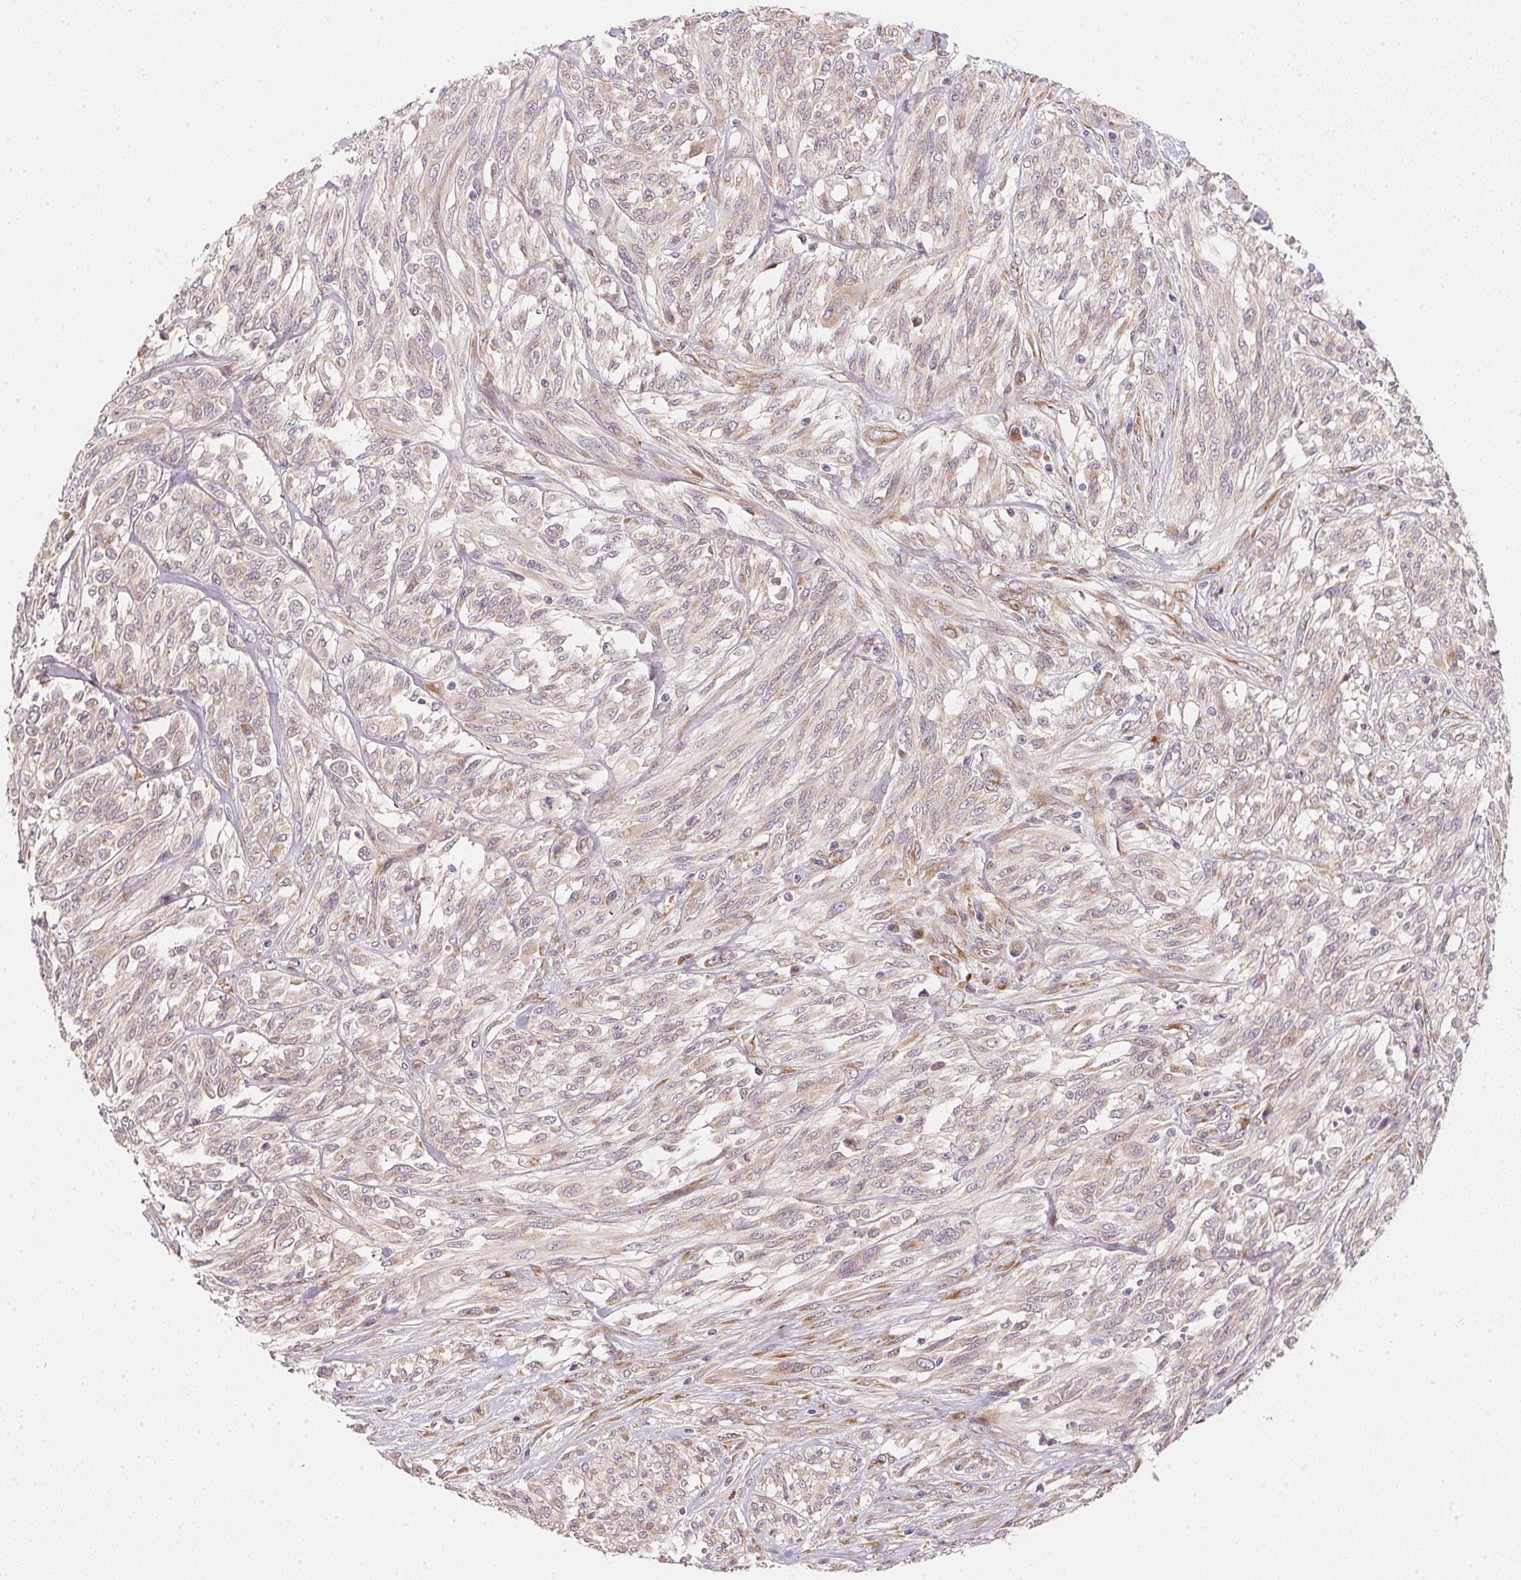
{"staining": {"intensity": "negative", "quantity": "none", "location": "none"}, "tissue": "melanoma", "cell_type": "Tumor cells", "image_type": "cancer", "snomed": [{"axis": "morphology", "description": "Malignant melanoma, NOS"}, {"axis": "topography", "description": "Skin"}], "caption": "Tumor cells show no significant protein expression in melanoma.", "gene": "EI24", "patient": {"sex": "female", "age": 91}}